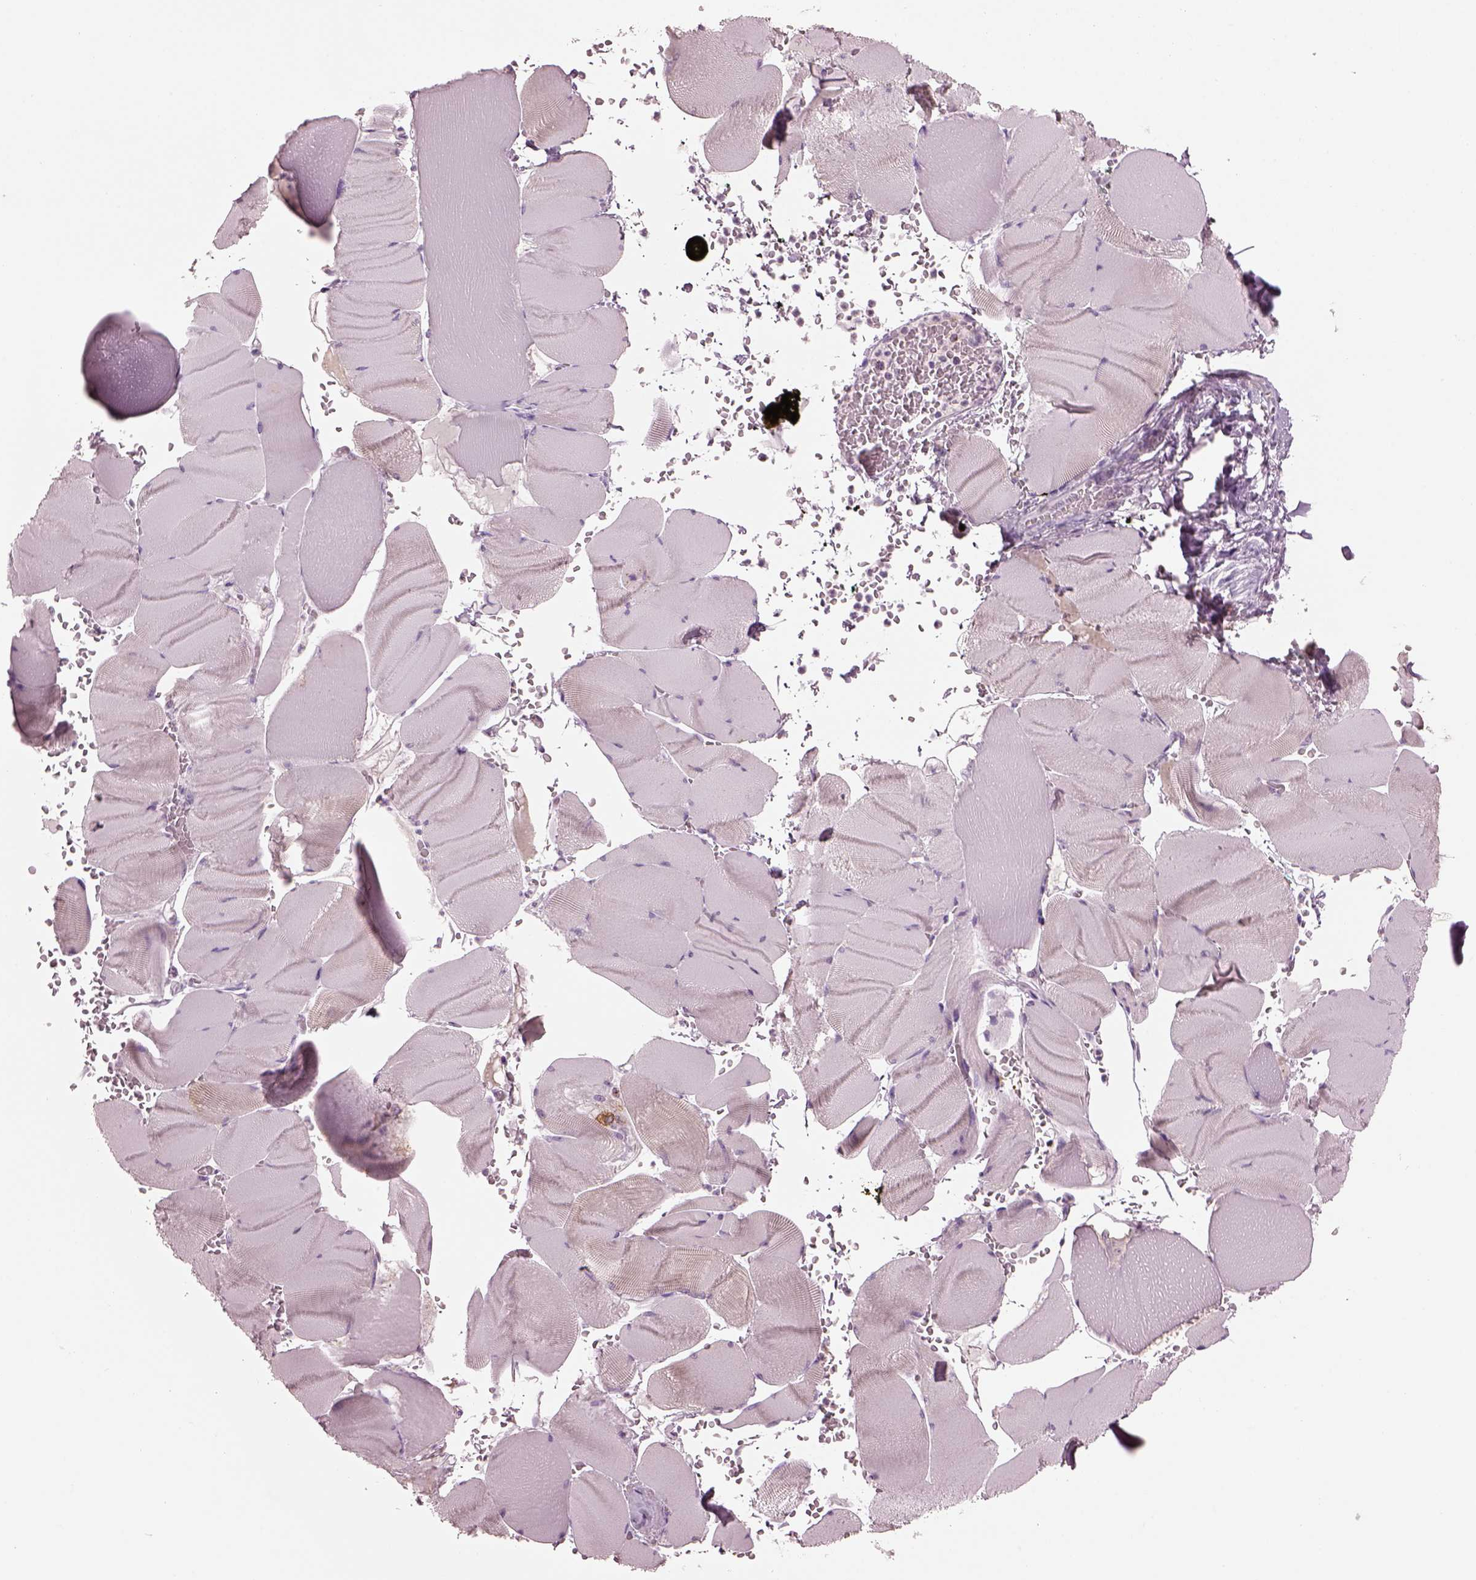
{"staining": {"intensity": "negative", "quantity": "none", "location": "none"}, "tissue": "skeletal muscle", "cell_type": "Myocytes", "image_type": "normal", "snomed": [{"axis": "morphology", "description": "Normal tissue, NOS"}, {"axis": "topography", "description": "Skeletal muscle"}], "caption": "Photomicrograph shows no significant protein expression in myocytes of normal skeletal muscle.", "gene": "TMEM231", "patient": {"sex": "male", "age": 56}}